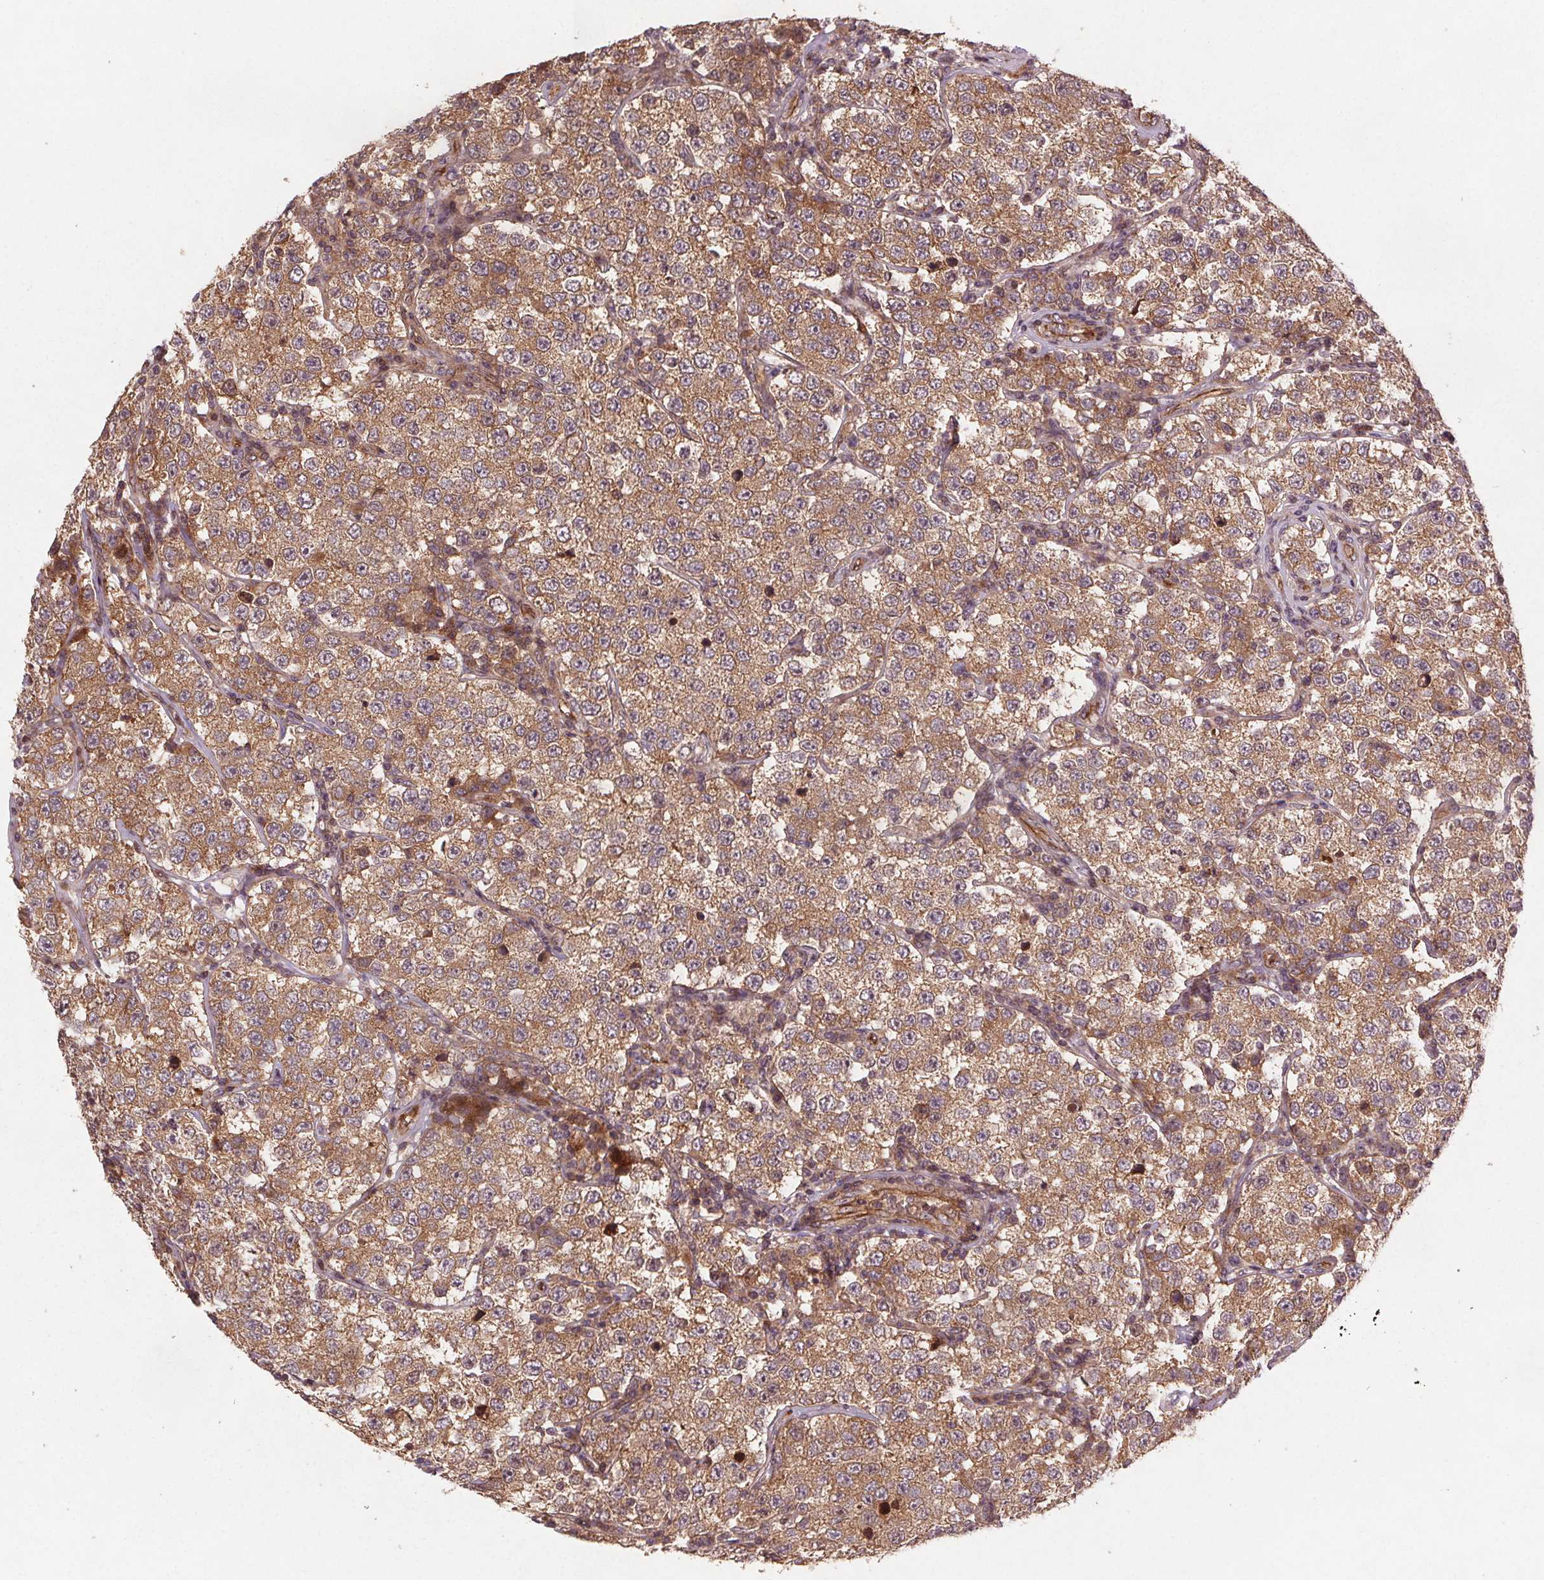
{"staining": {"intensity": "moderate", "quantity": ">75%", "location": "cytoplasmic/membranous"}, "tissue": "testis cancer", "cell_type": "Tumor cells", "image_type": "cancer", "snomed": [{"axis": "morphology", "description": "Seminoma, NOS"}, {"axis": "topography", "description": "Testis"}], "caption": "Testis cancer stained for a protein demonstrates moderate cytoplasmic/membranous positivity in tumor cells.", "gene": "SEC14L2", "patient": {"sex": "male", "age": 34}}